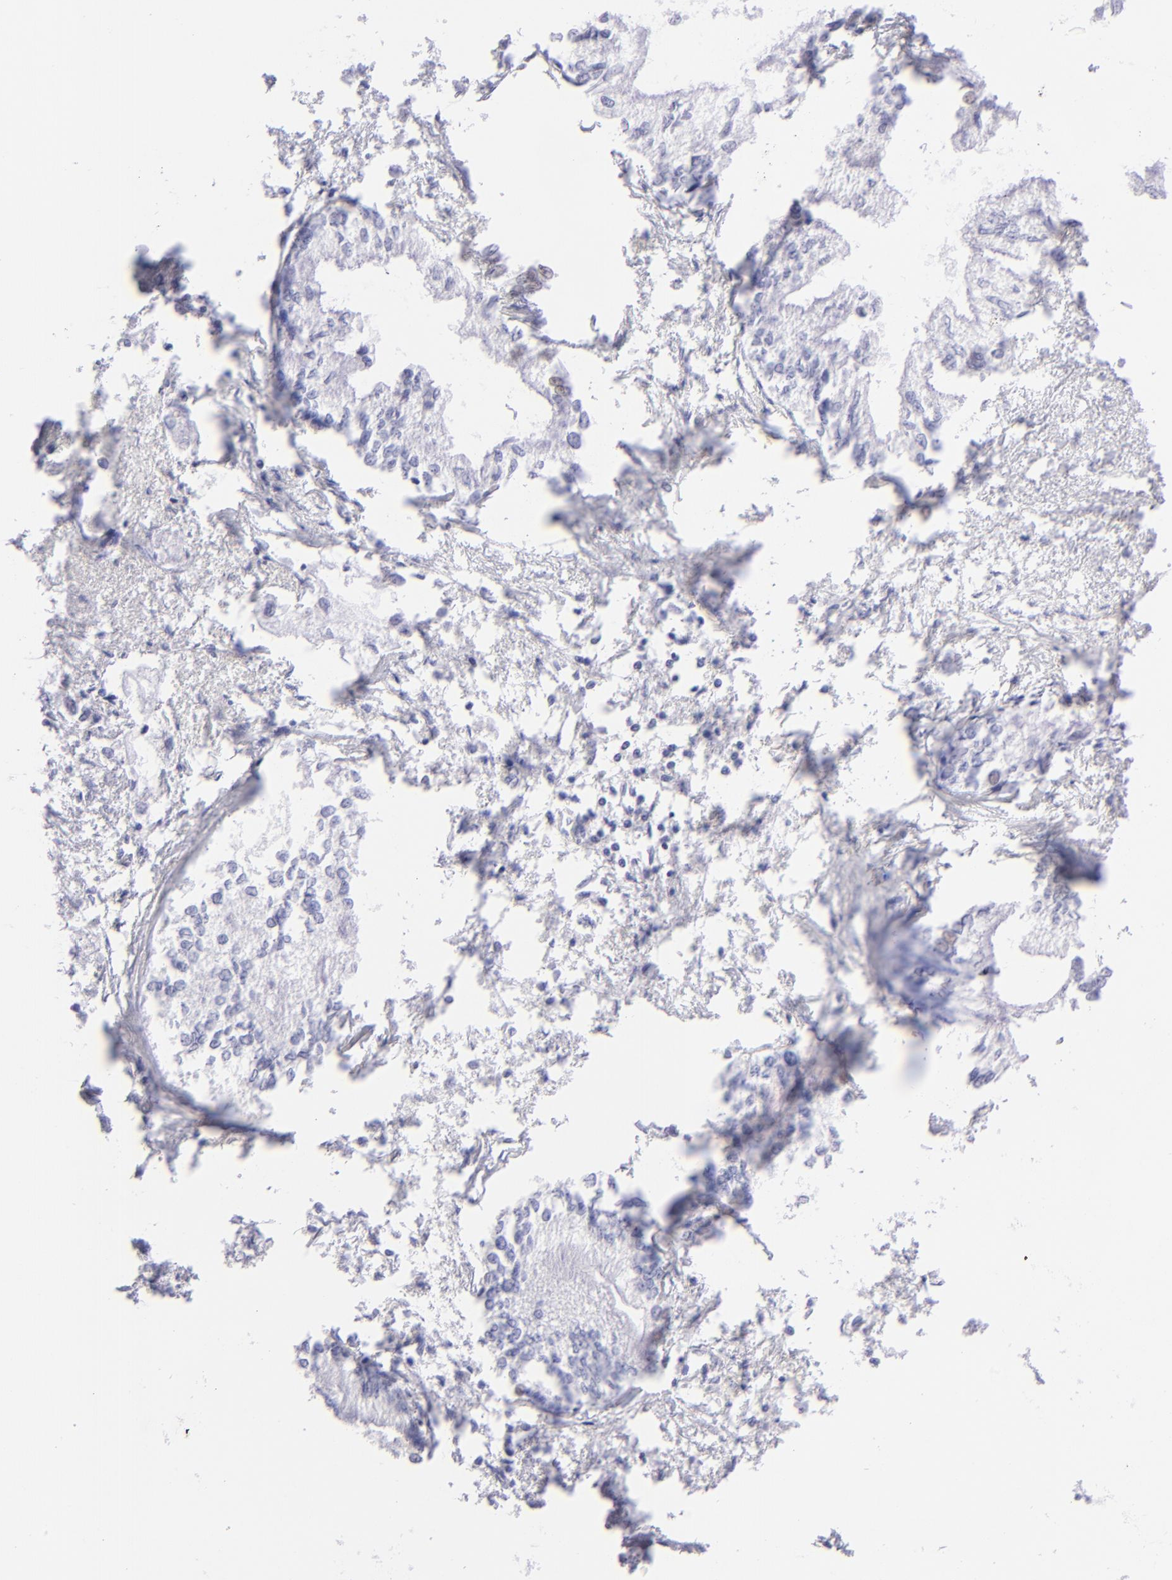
{"staining": {"intensity": "negative", "quantity": "none", "location": "none"}, "tissue": "pancreatic cancer", "cell_type": "Tumor cells", "image_type": "cancer", "snomed": [{"axis": "morphology", "description": "Adenocarcinoma, NOS"}, {"axis": "topography", "description": "Pancreas"}], "caption": "This is a image of IHC staining of pancreatic adenocarcinoma, which shows no expression in tumor cells.", "gene": "SLC1A3", "patient": {"sex": "male", "age": 79}}